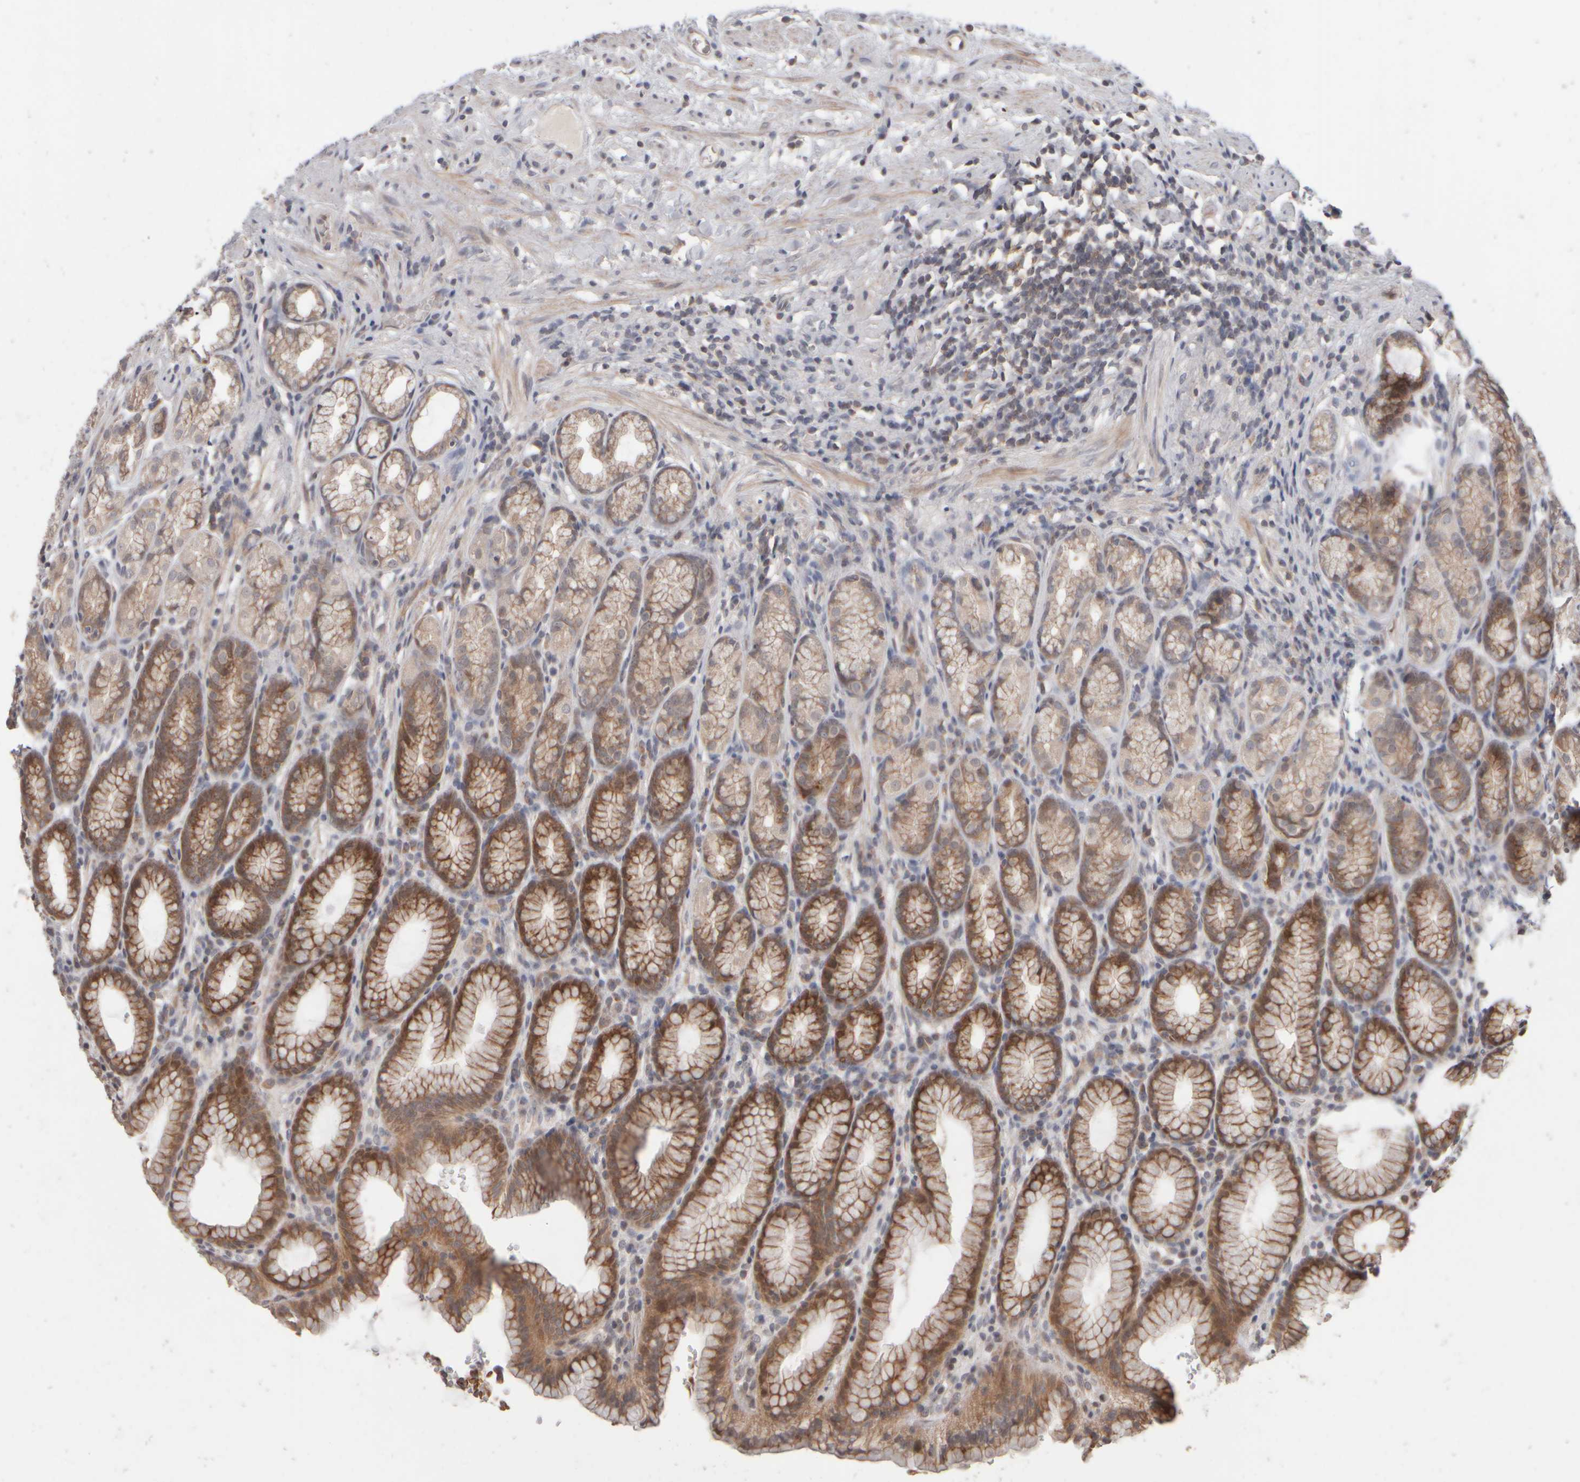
{"staining": {"intensity": "moderate", "quantity": ">75%", "location": "cytoplasmic/membranous"}, "tissue": "stomach", "cell_type": "Glandular cells", "image_type": "normal", "snomed": [{"axis": "morphology", "description": "Normal tissue, NOS"}, {"axis": "topography", "description": "Stomach"}], "caption": "Glandular cells demonstrate moderate cytoplasmic/membranous expression in approximately >75% of cells in benign stomach.", "gene": "ABHD11", "patient": {"sex": "male", "age": 42}}